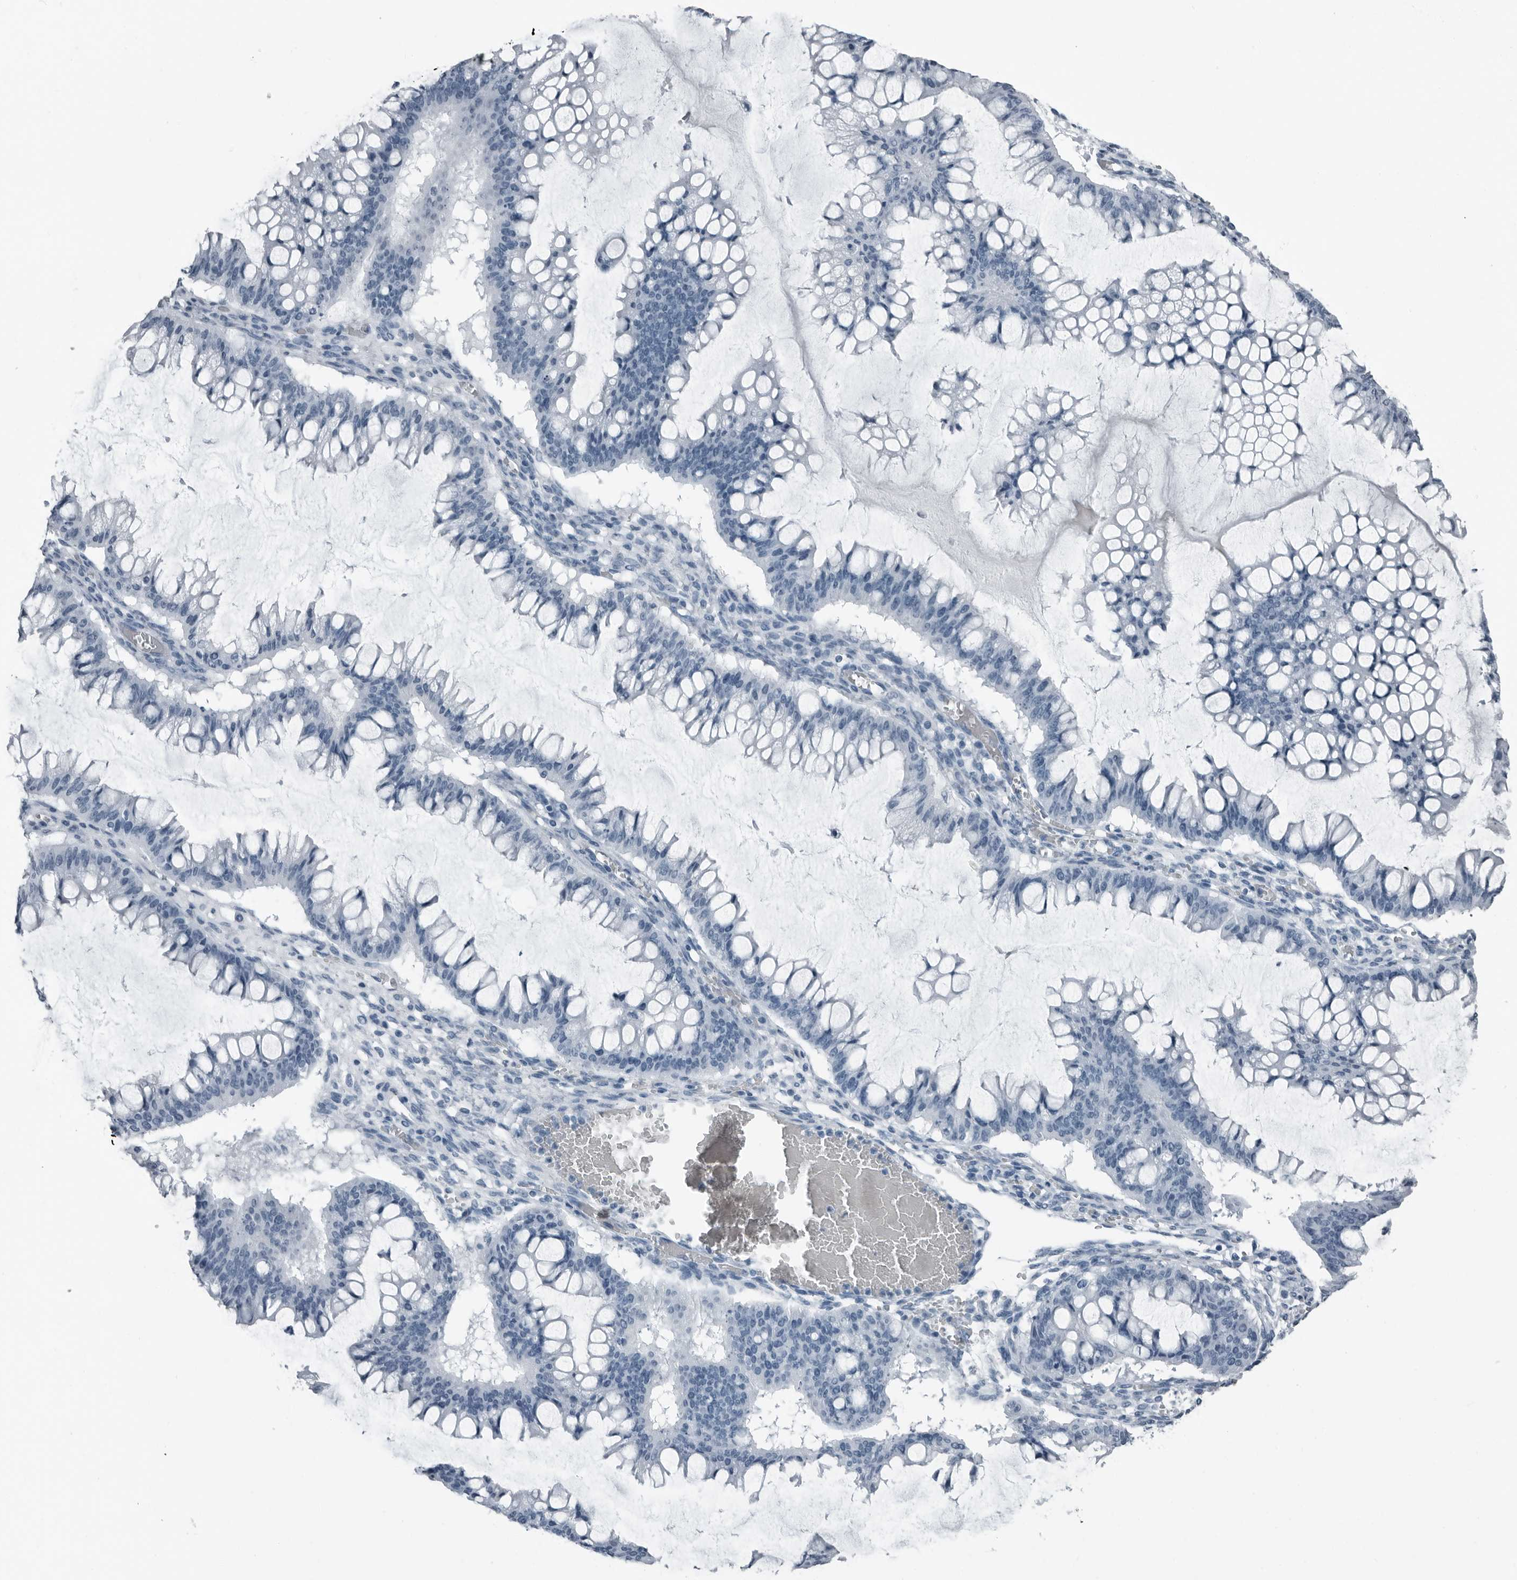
{"staining": {"intensity": "negative", "quantity": "none", "location": "none"}, "tissue": "ovarian cancer", "cell_type": "Tumor cells", "image_type": "cancer", "snomed": [{"axis": "morphology", "description": "Cystadenocarcinoma, mucinous, NOS"}, {"axis": "topography", "description": "Ovary"}], "caption": "Immunohistochemistry of human ovarian cancer (mucinous cystadenocarcinoma) shows no positivity in tumor cells. The staining was performed using DAB to visualize the protein expression in brown, while the nuclei were stained in blue with hematoxylin (Magnification: 20x).", "gene": "PRSS1", "patient": {"sex": "female", "age": 73}}